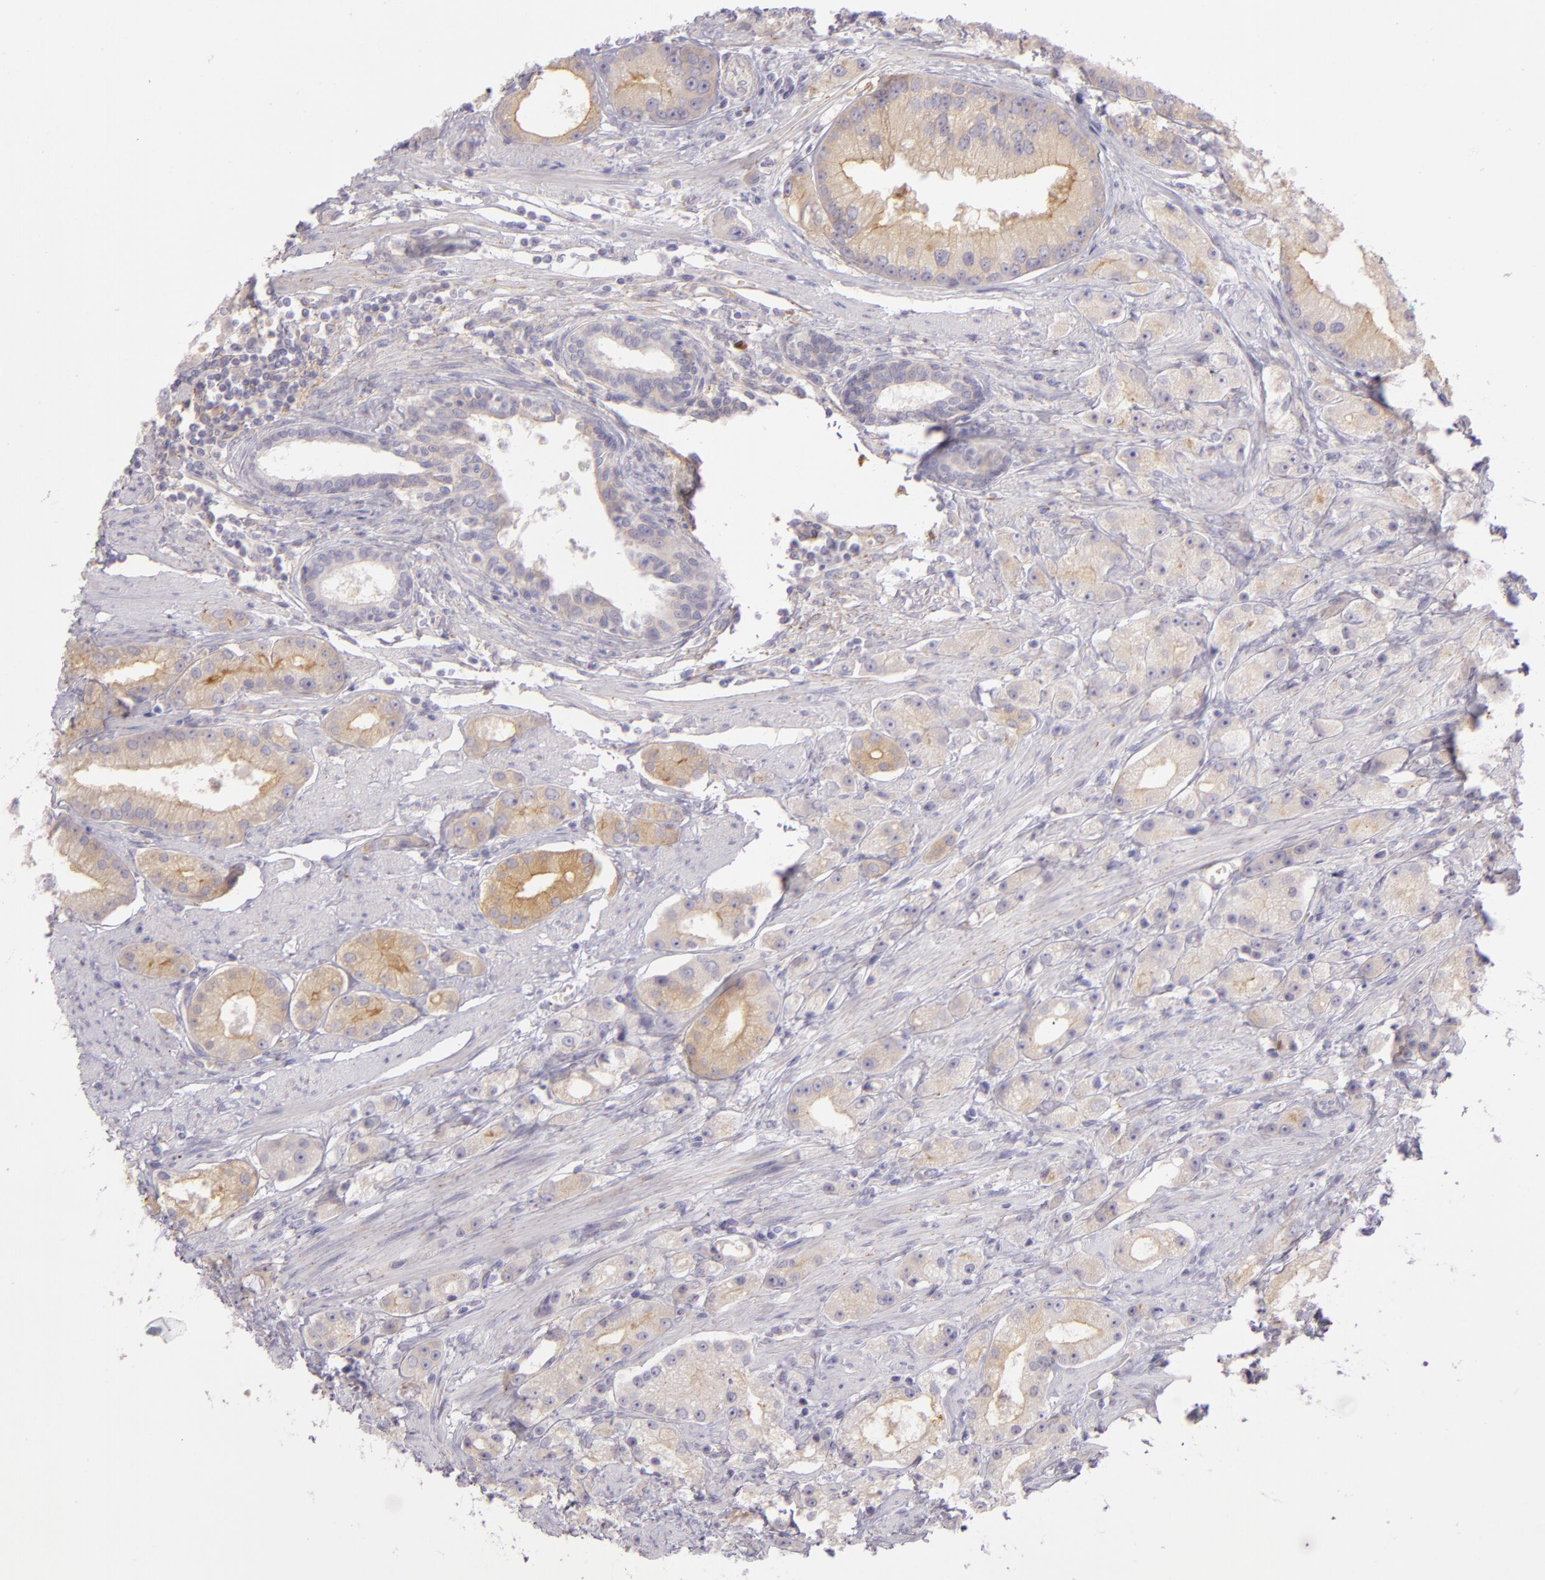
{"staining": {"intensity": "weak", "quantity": ">75%", "location": "cytoplasmic/membranous"}, "tissue": "prostate cancer", "cell_type": "Tumor cells", "image_type": "cancer", "snomed": [{"axis": "morphology", "description": "Adenocarcinoma, Medium grade"}, {"axis": "topography", "description": "Prostate"}], "caption": "Immunohistochemistry (DAB) staining of prostate cancer demonstrates weak cytoplasmic/membranous protein staining in approximately >75% of tumor cells.", "gene": "ZC3H7B", "patient": {"sex": "male", "age": 72}}